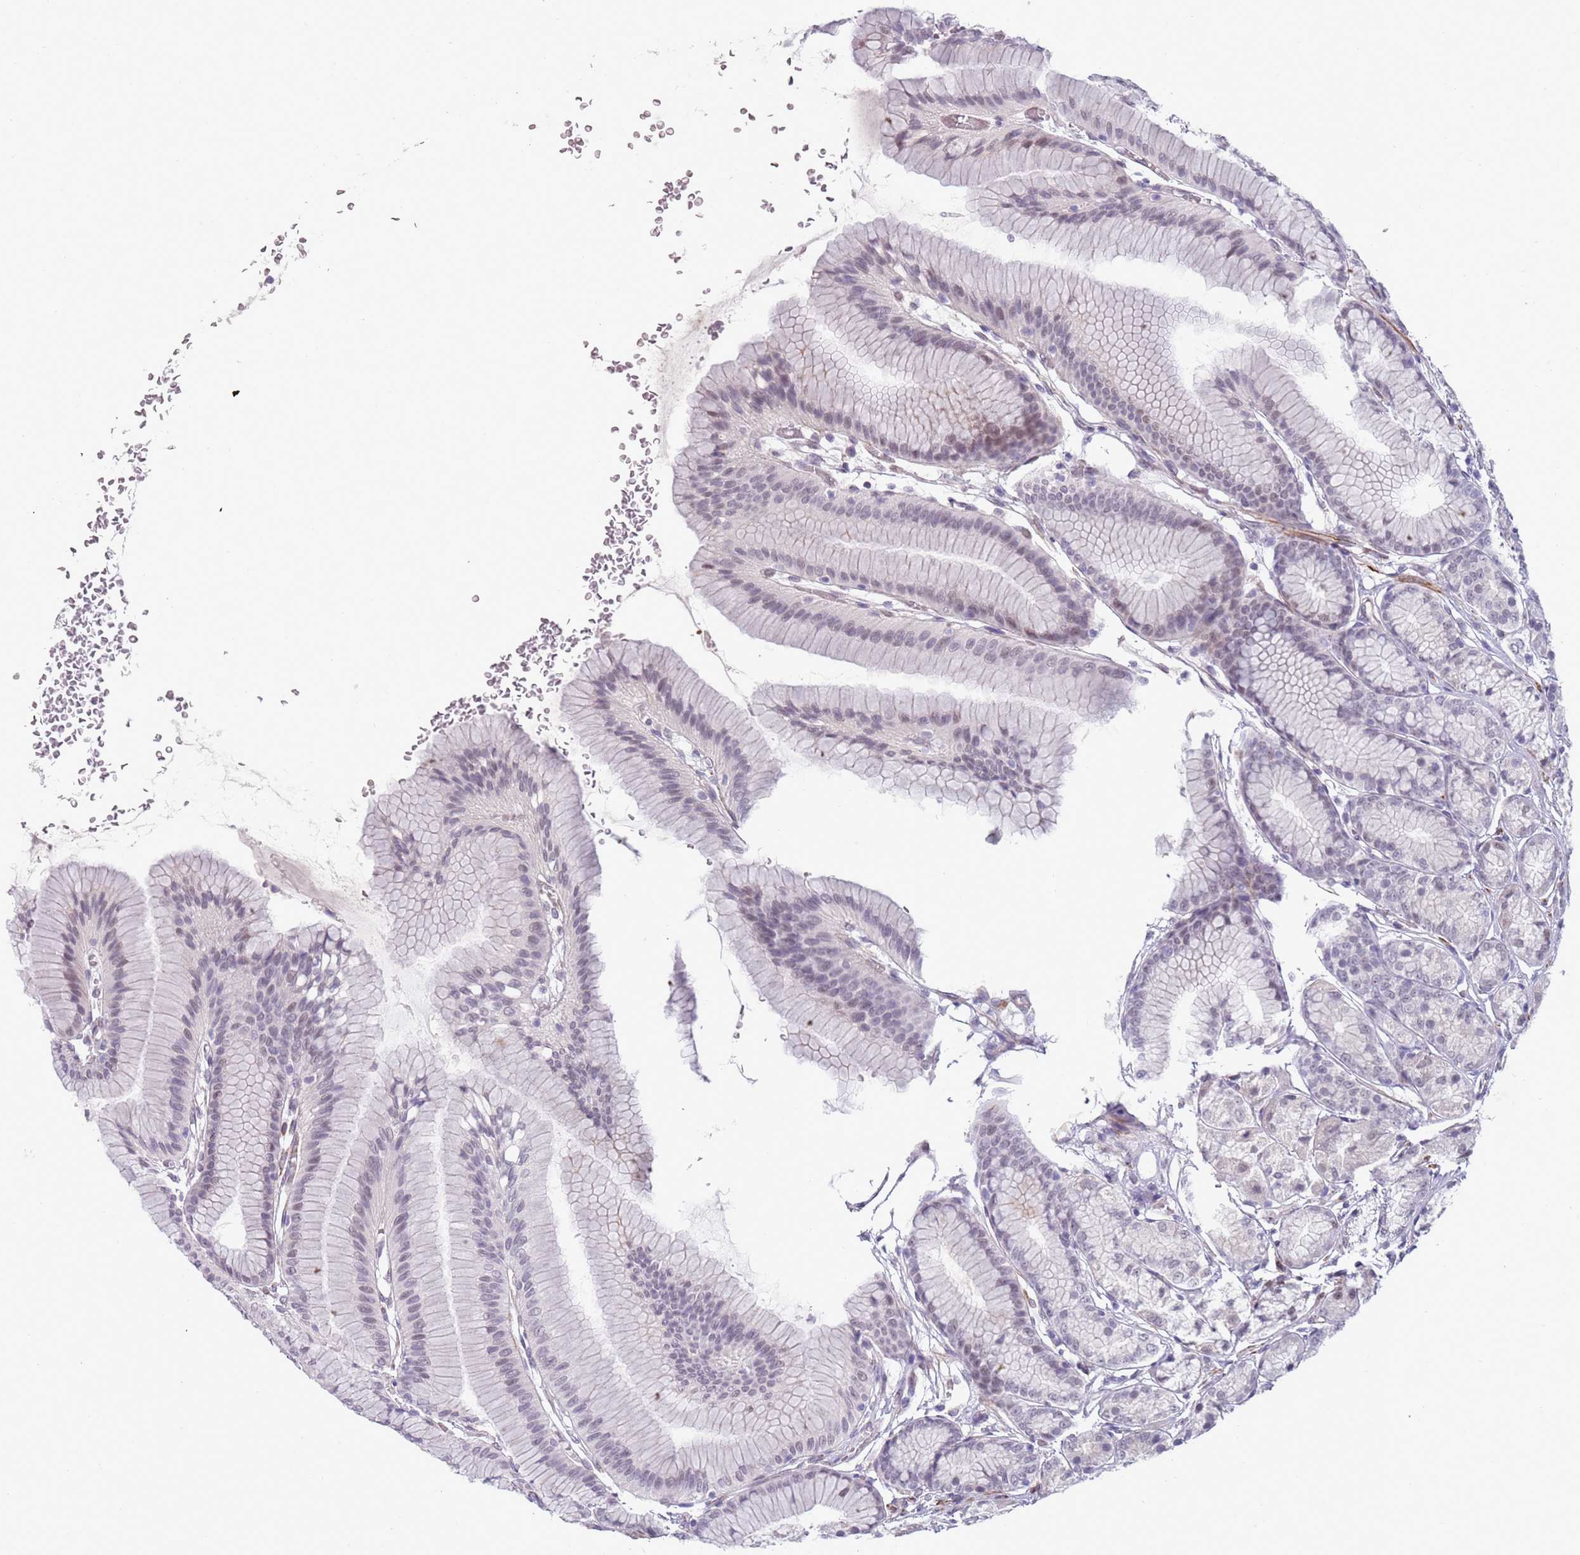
{"staining": {"intensity": "negative", "quantity": "none", "location": "none"}, "tissue": "stomach", "cell_type": "Glandular cells", "image_type": "normal", "snomed": [{"axis": "morphology", "description": "Normal tissue, NOS"}, {"axis": "morphology", "description": "Adenocarcinoma, NOS"}, {"axis": "morphology", "description": "Adenocarcinoma, High grade"}, {"axis": "topography", "description": "Stomach, upper"}, {"axis": "topography", "description": "Stomach"}], "caption": "Immunohistochemical staining of unremarkable stomach demonstrates no significant expression in glandular cells.", "gene": "ENSG00000271254", "patient": {"sex": "female", "age": 65}}